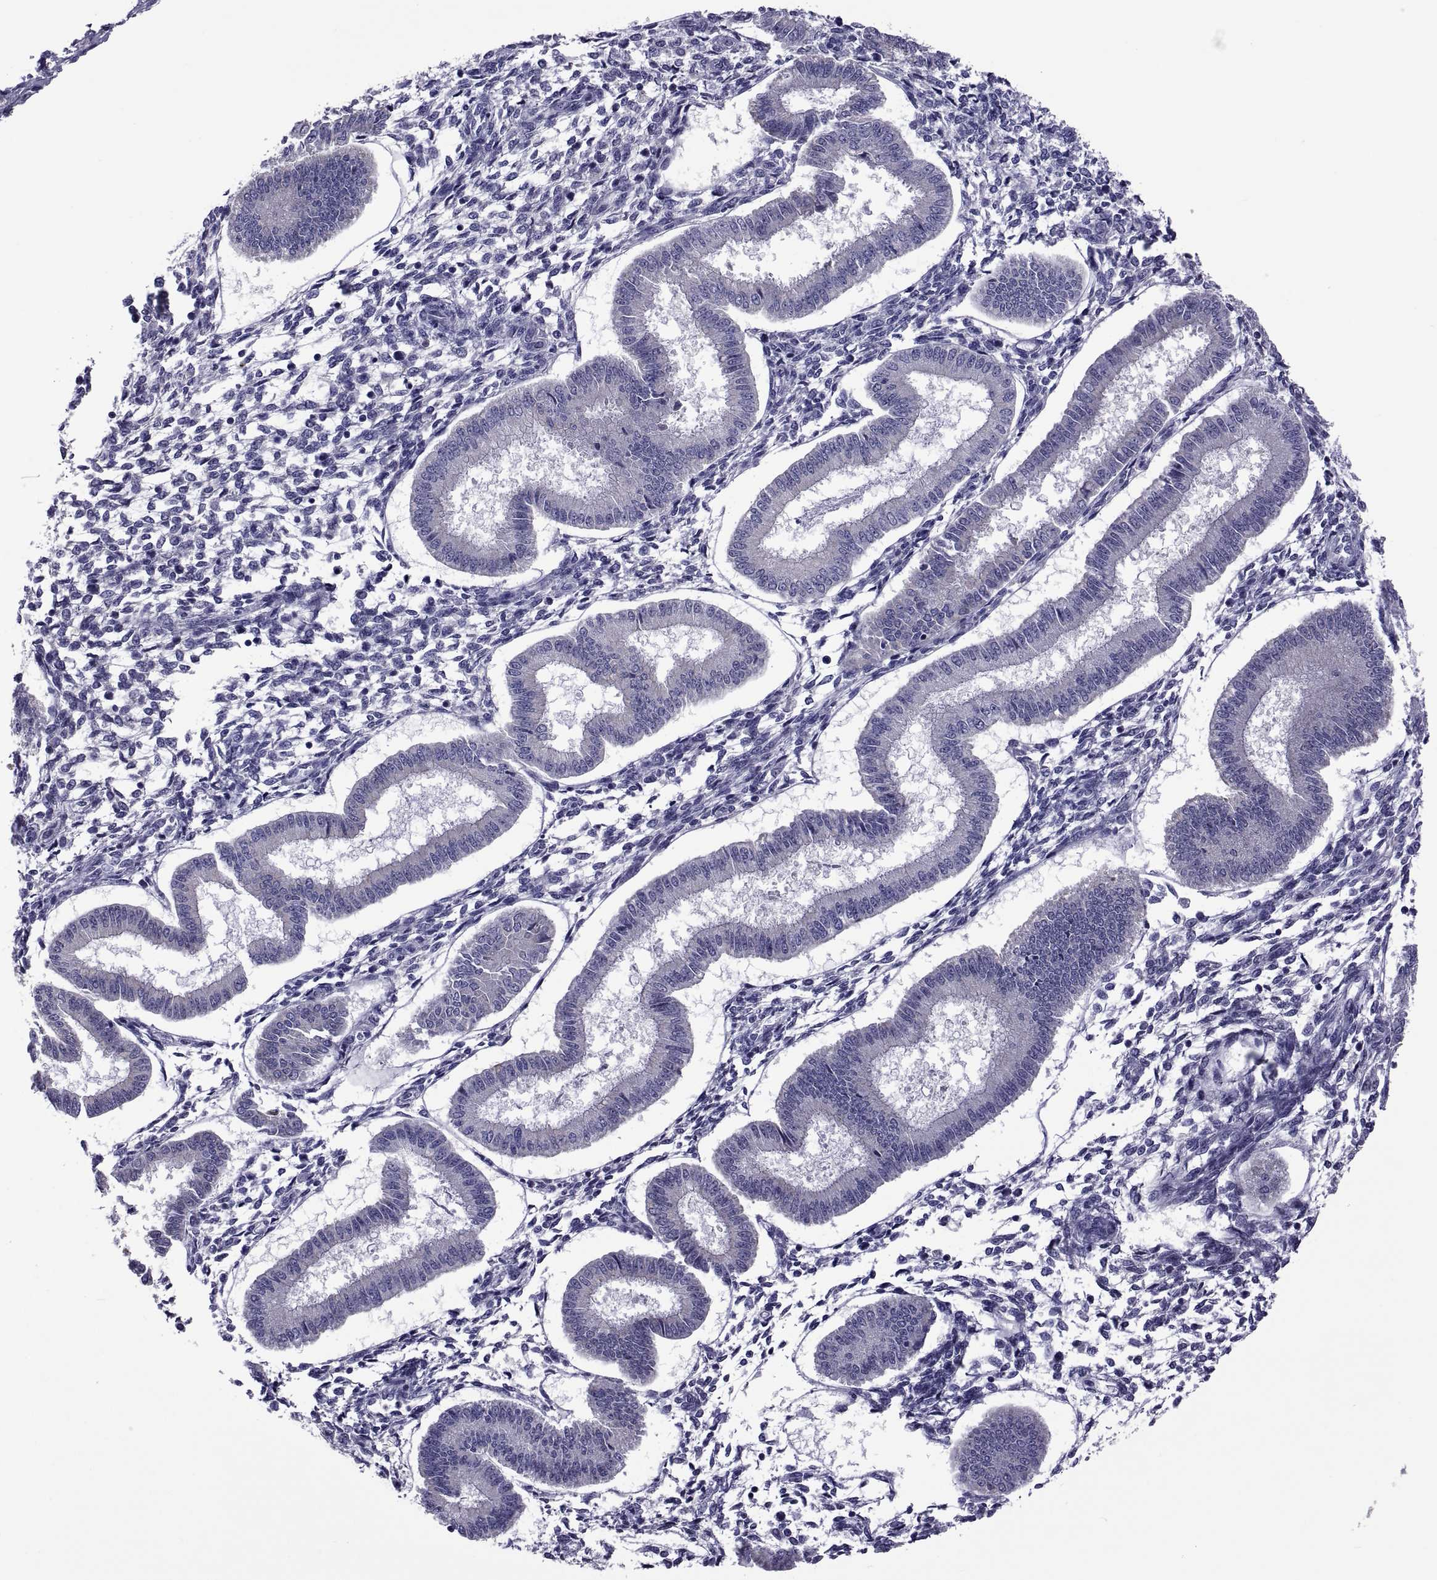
{"staining": {"intensity": "negative", "quantity": "none", "location": "none"}, "tissue": "endometrium", "cell_type": "Cells in endometrial stroma", "image_type": "normal", "snomed": [{"axis": "morphology", "description": "Normal tissue, NOS"}, {"axis": "topography", "description": "Endometrium"}], "caption": "A micrograph of endometrium stained for a protein exhibits no brown staining in cells in endometrial stroma. (Immunohistochemistry (ihc), brightfield microscopy, high magnification).", "gene": "TMC3", "patient": {"sex": "female", "age": 43}}